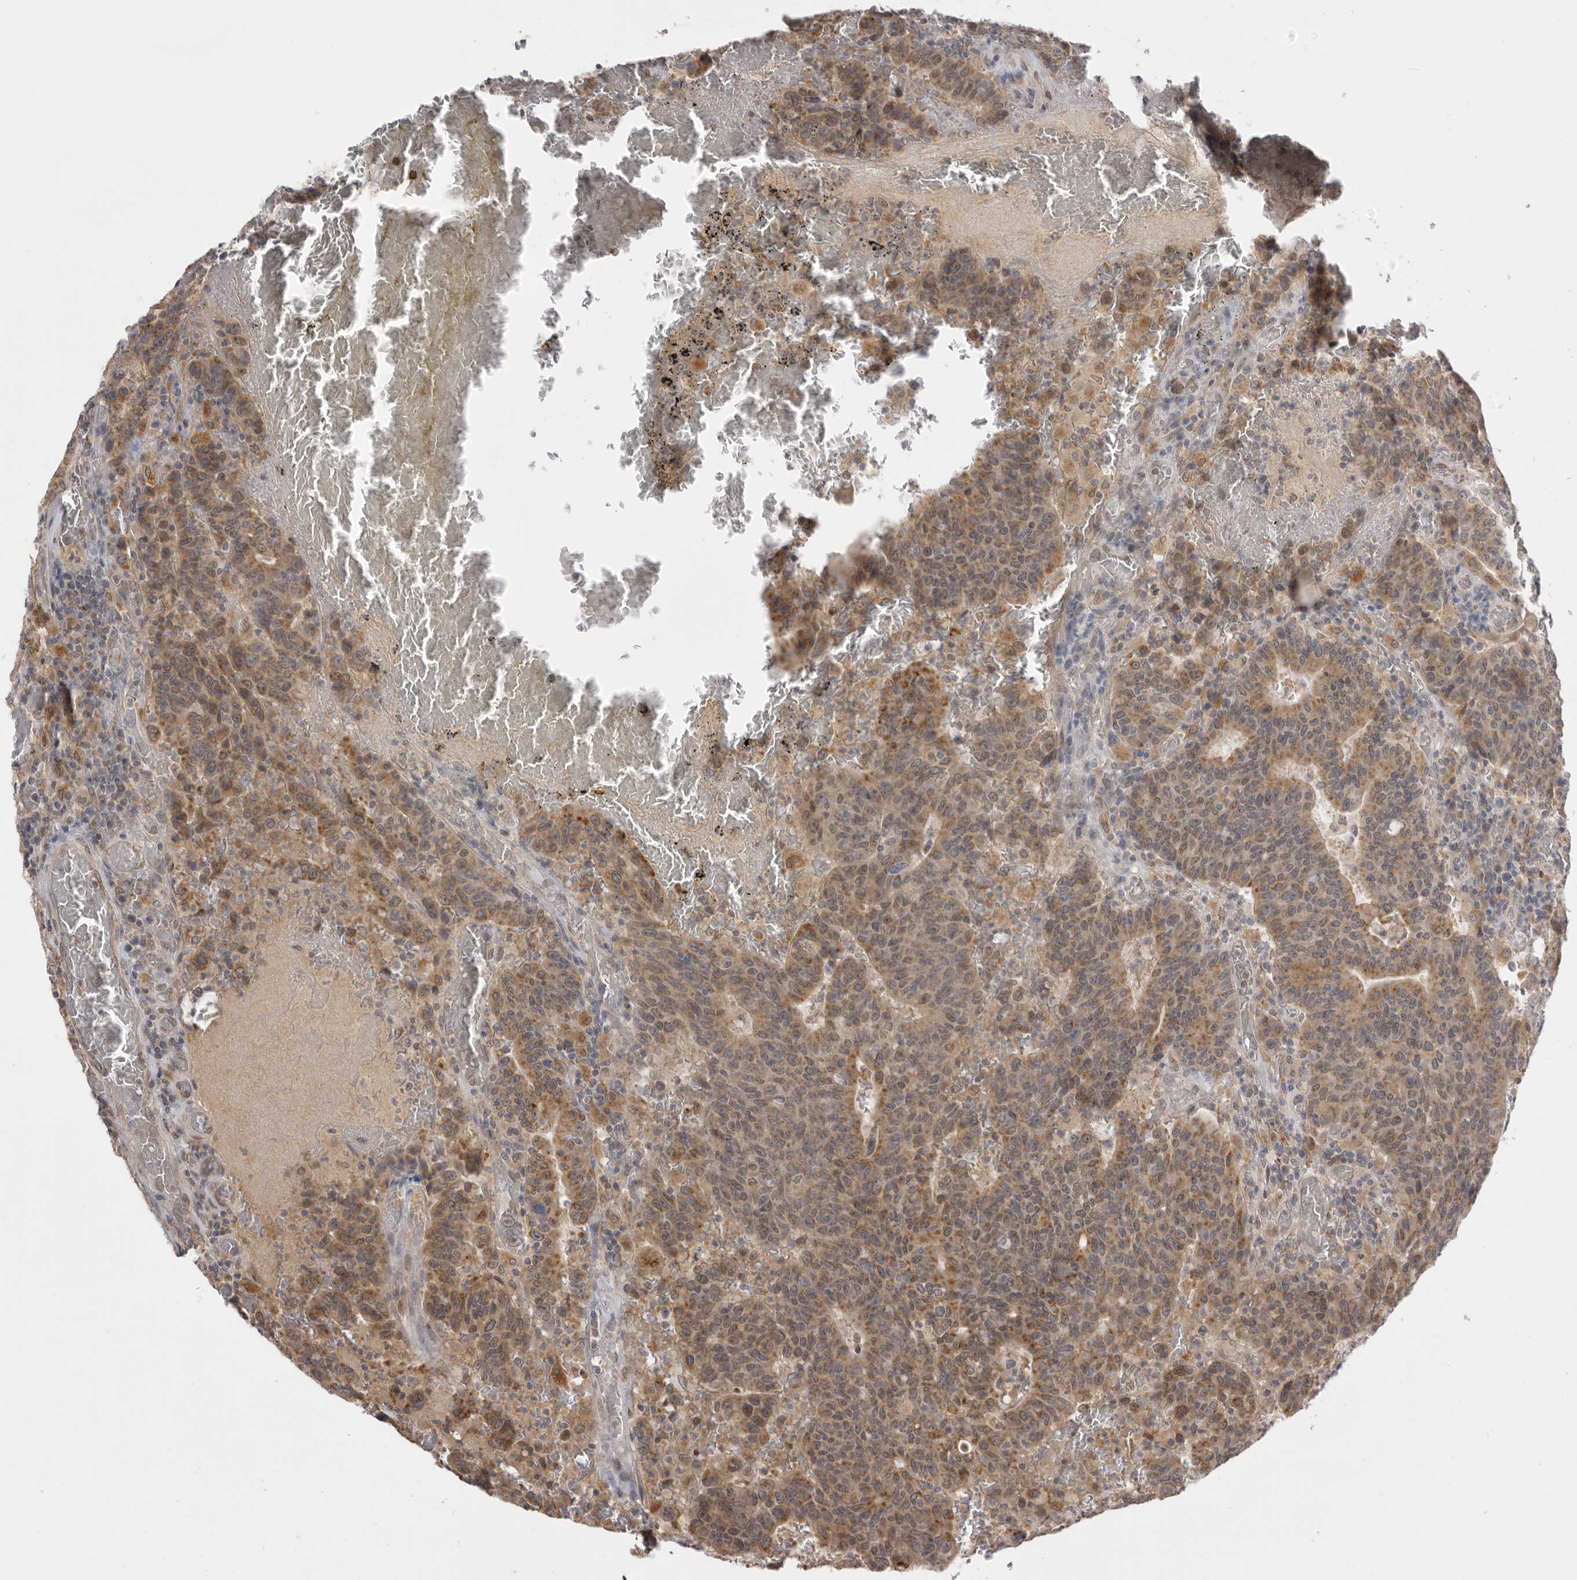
{"staining": {"intensity": "moderate", "quantity": ">75%", "location": "cytoplasmic/membranous"}, "tissue": "colorectal cancer", "cell_type": "Tumor cells", "image_type": "cancer", "snomed": [{"axis": "morphology", "description": "Adenocarcinoma, NOS"}, {"axis": "topography", "description": "Colon"}], "caption": "Protein staining of adenocarcinoma (colorectal) tissue displays moderate cytoplasmic/membranous expression in about >75% of tumor cells.", "gene": "TLR3", "patient": {"sex": "female", "age": 75}}